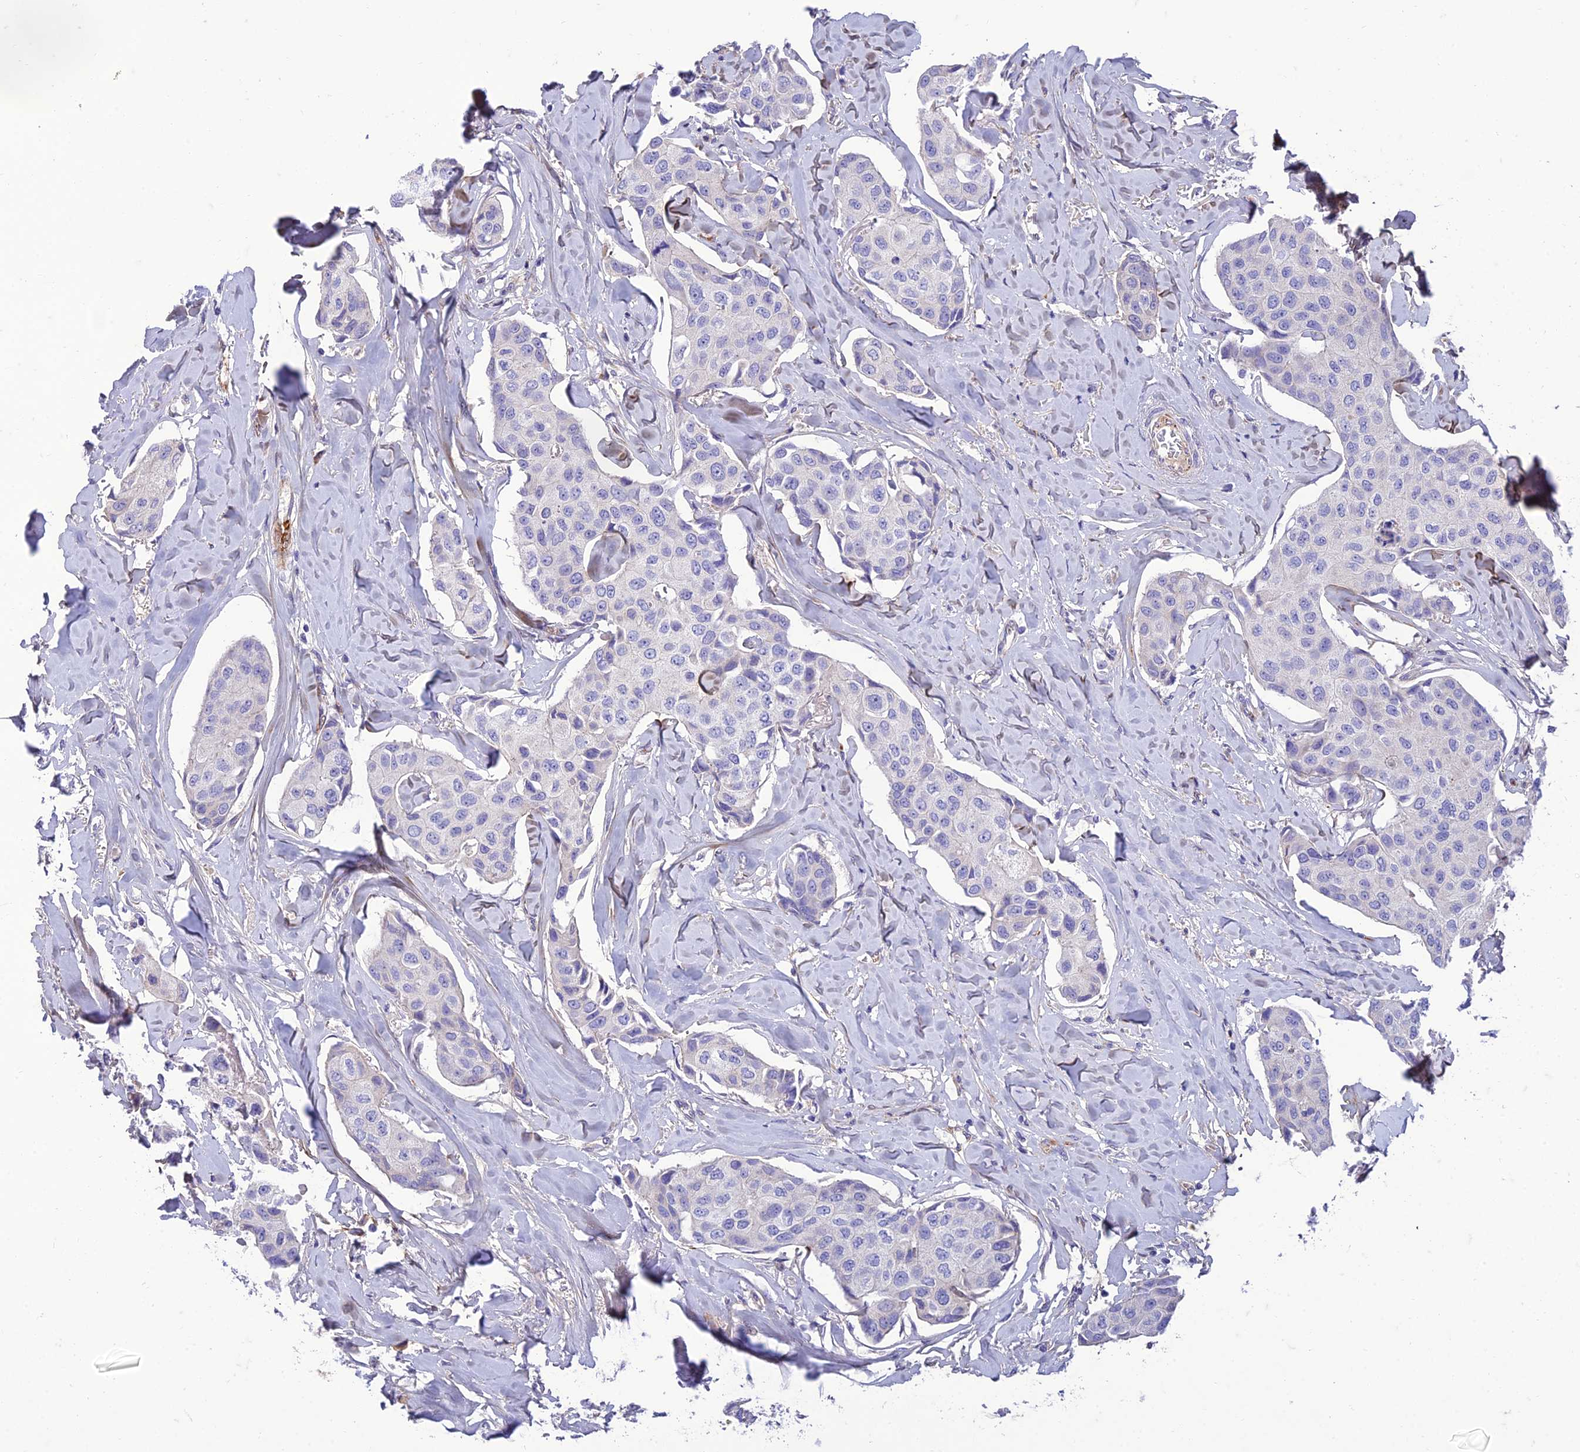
{"staining": {"intensity": "negative", "quantity": "none", "location": "none"}, "tissue": "breast cancer", "cell_type": "Tumor cells", "image_type": "cancer", "snomed": [{"axis": "morphology", "description": "Duct carcinoma"}, {"axis": "topography", "description": "Breast"}], "caption": "Immunohistochemistry of human breast cancer (infiltrating ductal carcinoma) displays no expression in tumor cells.", "gene": "SEL1L3", "patient": {"sex": "female", "age": 80}}